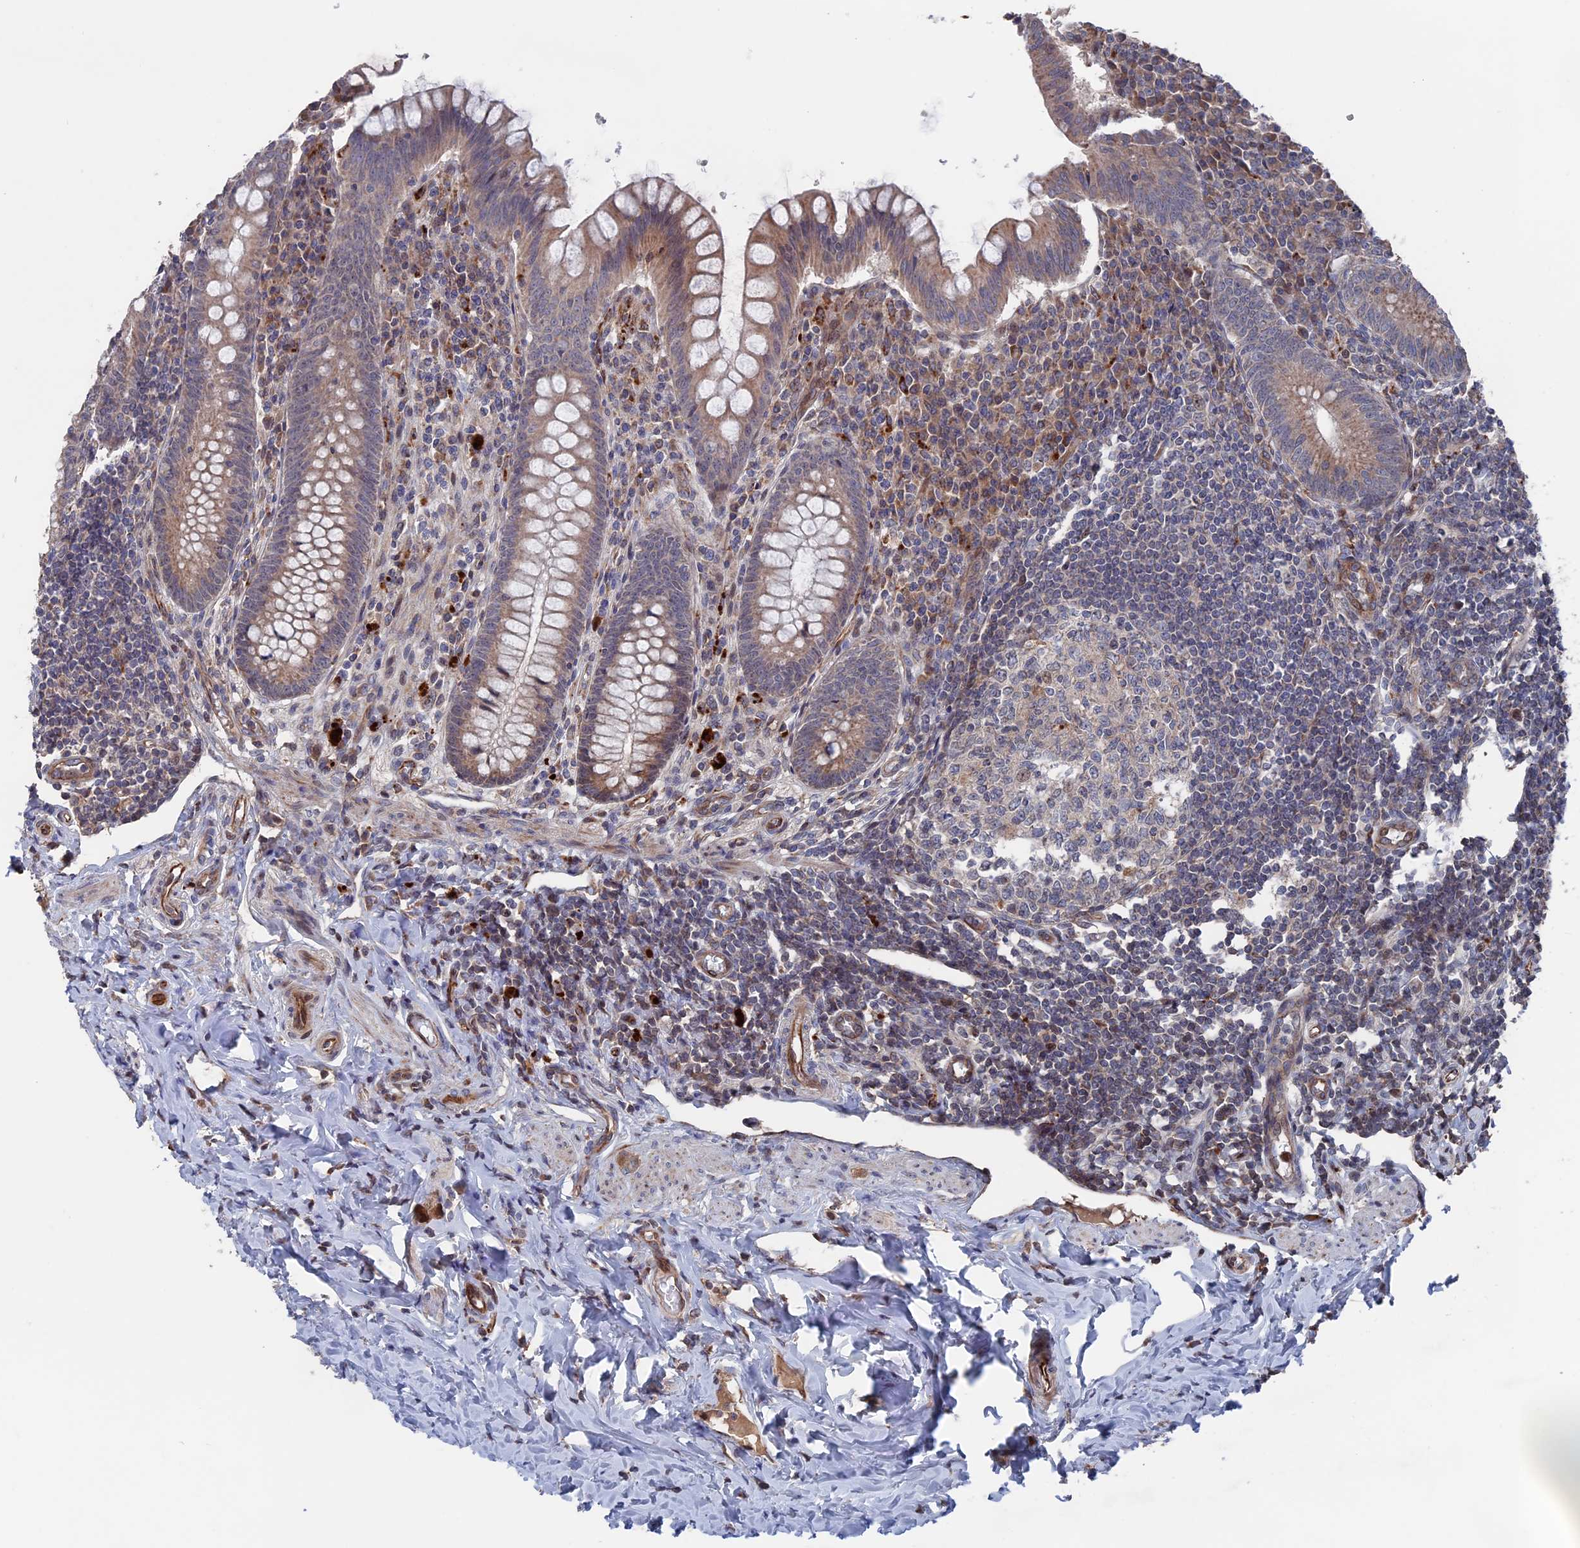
{"staining": {"intensity": "weak", "quantity": ">75%", "location": "cytoplasmic/membranous"}, "tissue": "appendix", "cell_type": "Glandular cells", "image_type": "normal", "snomed": [{"axis": "morphology", "description": "Normal tissue, NOS"}, {"axis": "topography", "description": "Appendix"}], "caption": "A low amount of weak cytoplasmic/membranous staining is appreciated in about >75% of glandular cells in unremarkable appendix.", "gene": "PLA2G15", "patient": {"sex": "female", "age": 33}}